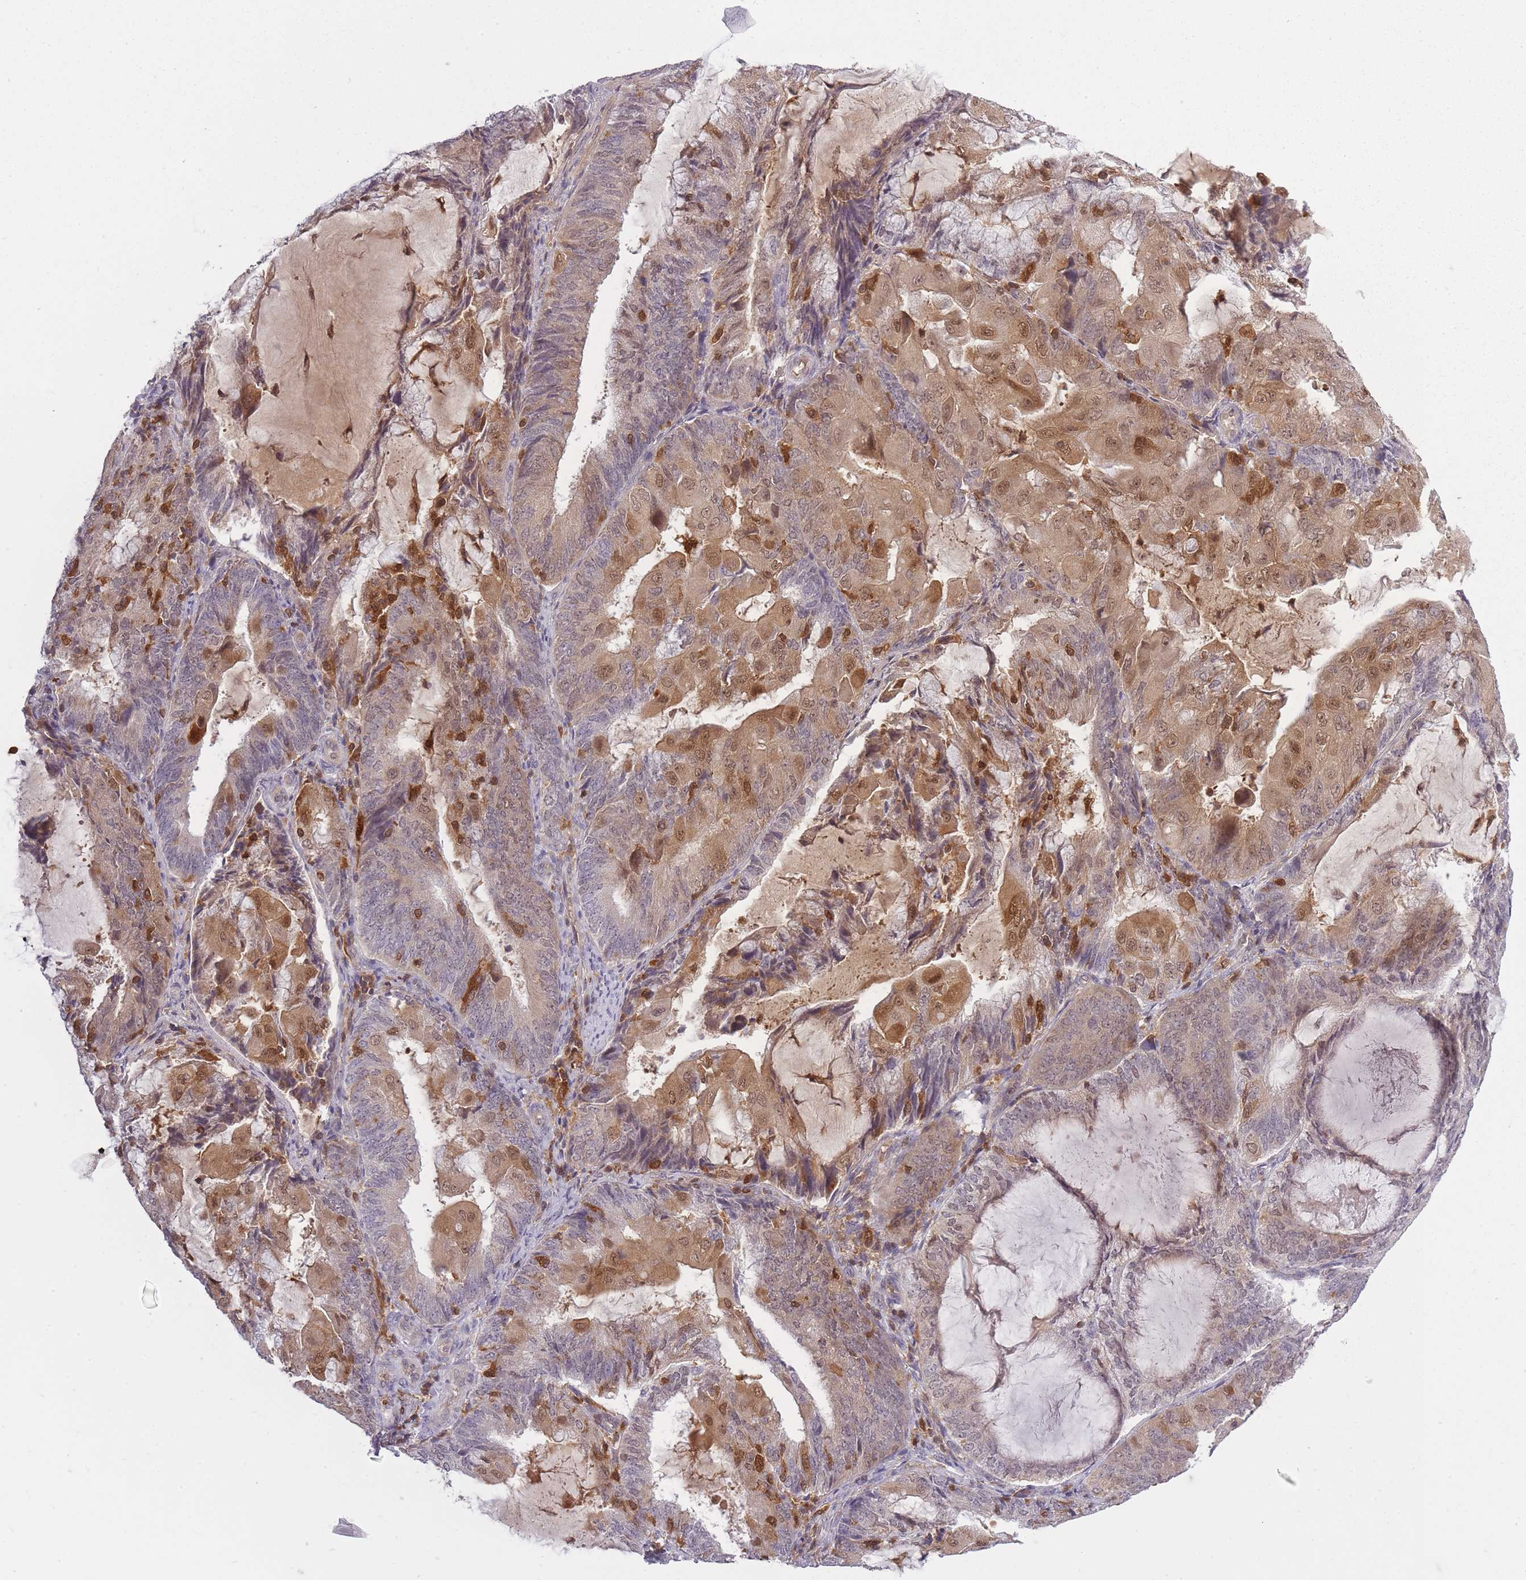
{"staining": {"intensity": "moderate", "quantity": "25%-75%", "location": "cytoplasmic/membranous,nuclear"}, "tissue": "endometrial cancer", "cell_type": "Tumor cells", "image_type": "cancer", "snomed": [{"axis": "morphology", "description": "Adenocarcinoma, NOS"}, {"axis": "topography", "description": "Endometrium"}], "caption": "Endometrial cancer (adenocarcinoma) stained with DAB (3,3'-diaminobenzidine) immunohistochemistry reveals medium levels of moderate cytoplasmic/membranous and nuclear staining in approximately 25%-75% of tumor cells.", "gene": "CXorf38", "patient": {"sex": "female", "age": 81}}